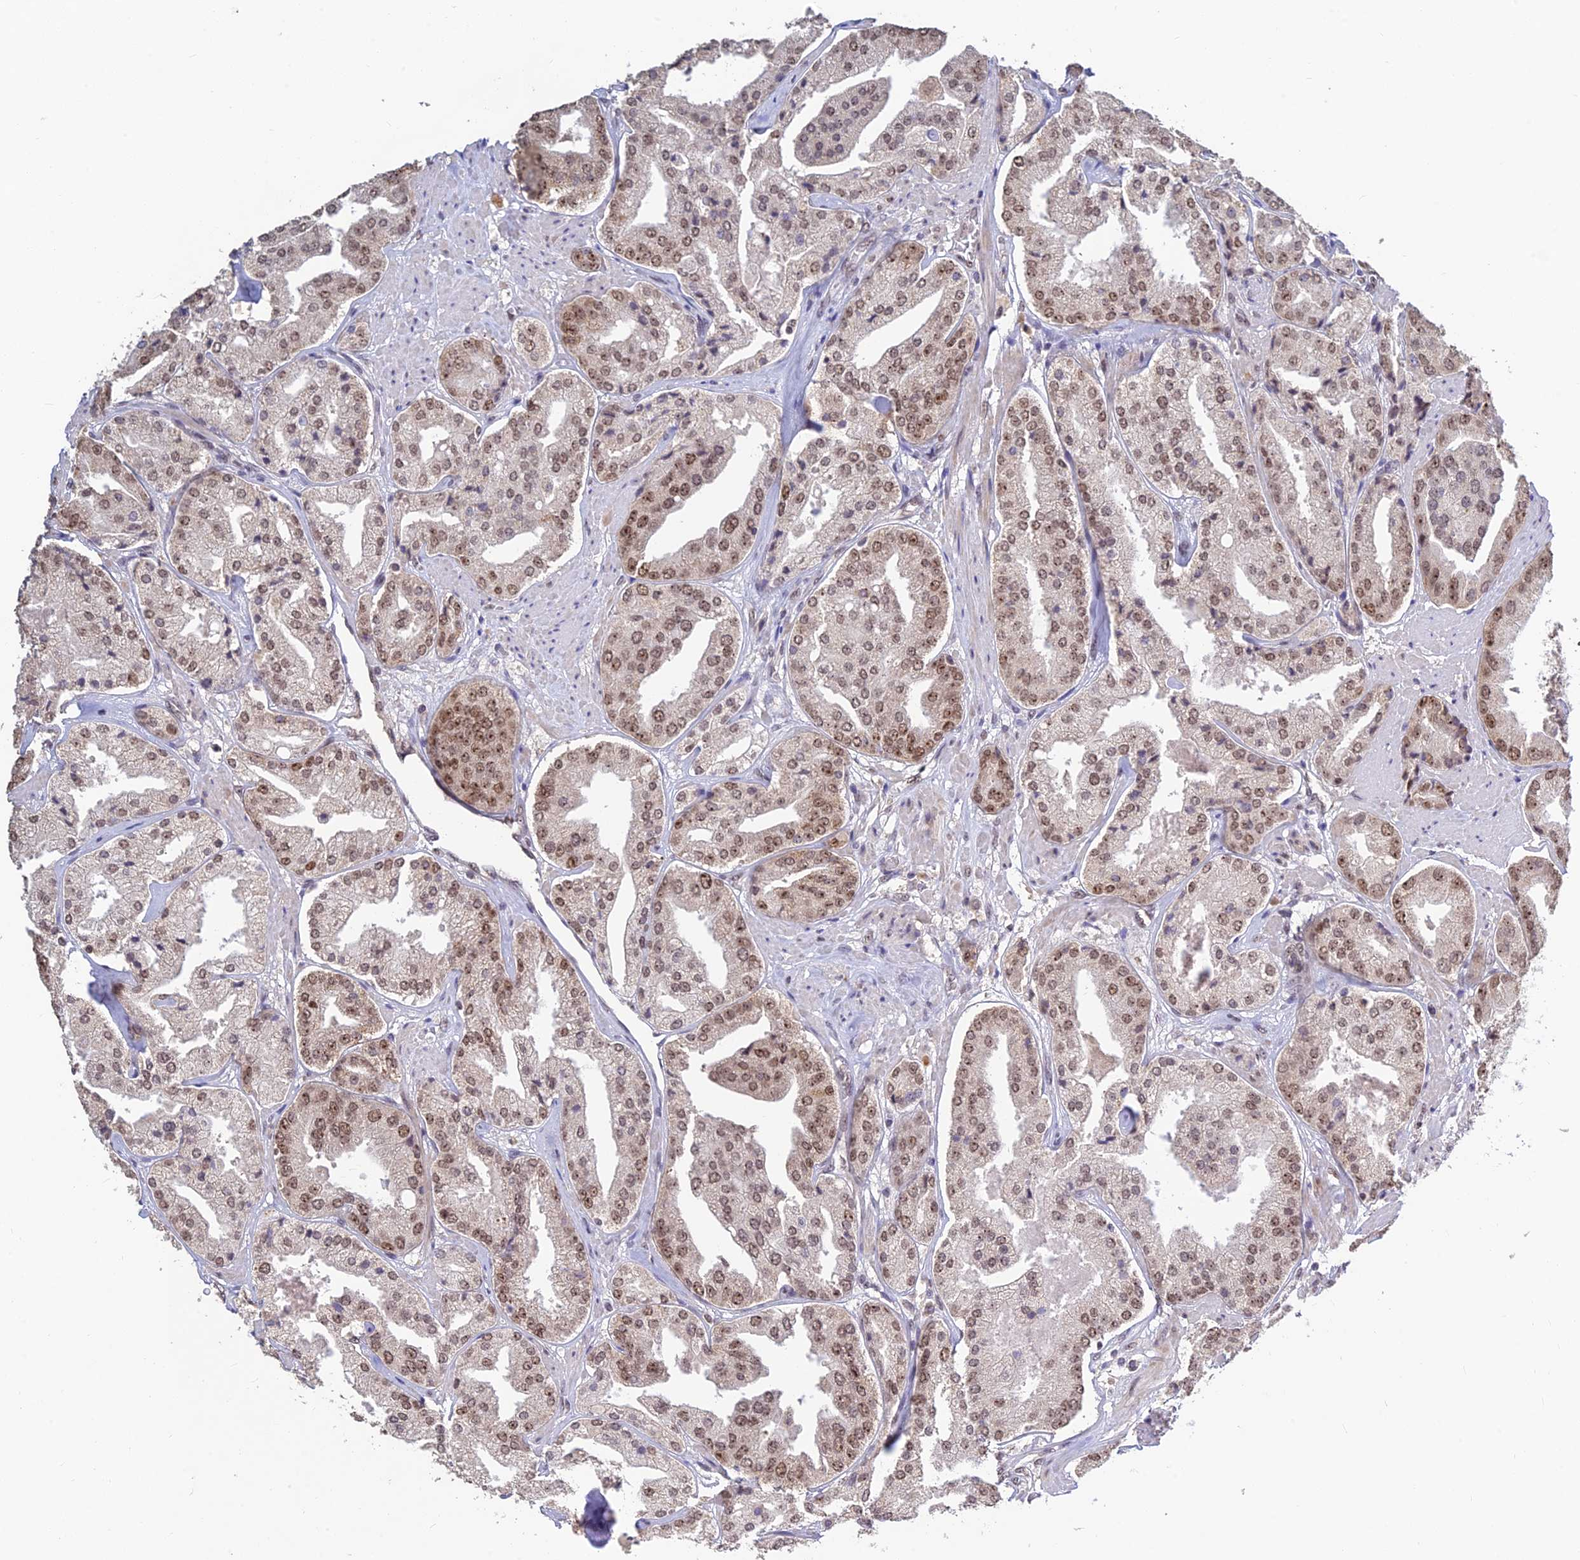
{"staining": {"intensity": "moderate", "quantity": "25%-75%", "location": "nuclear"}, "tissue": "prostate cancer", "cell_type": "Tumor cells", "image_type": "cancer", "snomed": [{"axis": "morphology", "description": "Adenocarcinoma, High grade"}, {"axis": "topography", "description": "Prostate"}], "caption": "DAB immunohistochemical staining of high-grade adenocarcinoma (prostate) shows moderate nuclear protein expression in approximately 25%-75% of tumor cells. The protein is shown in brown color, while the nuclei are stained blue.", "gene": "POLR1G", "patient": {"sex": "male", "age": 63}}